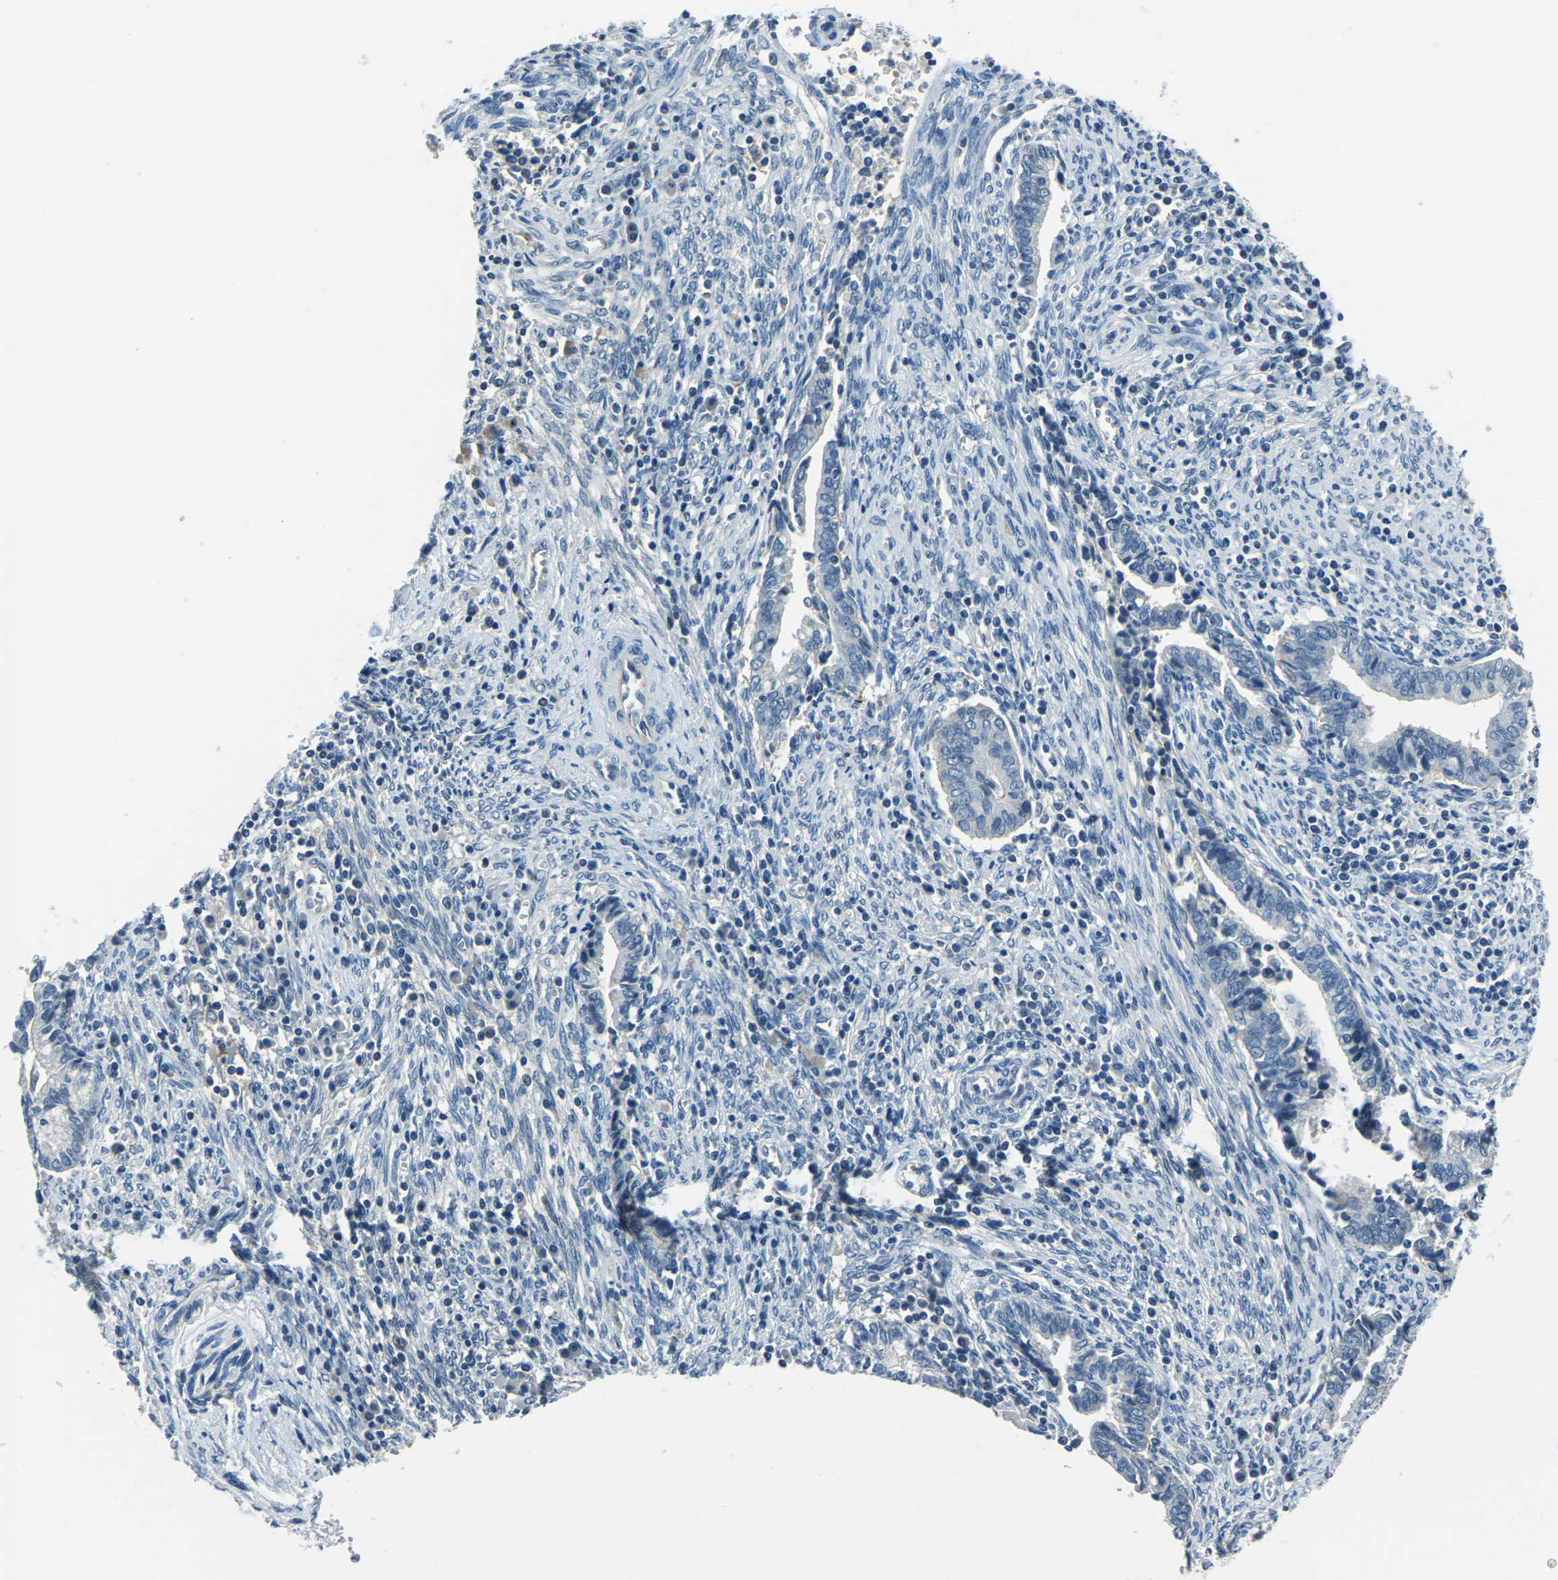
{"staining": {"intensity": "negative", "quantity": "none", "location": "none"}, "tissue": "cervical cancer", "cell_type": "Tumor cells", "image_type": "cancer", "snomed": [{"axis": "morphology", "description": "Adenocarcinoma, NOS"}, {"axis": "topography", "description": "Cervix"}], "caption": "Adenocarcinoma (cervical) stained for a protein using immunohistochemistry exhibits no staining tumor cells.", "gene": "RRP1", "patient": {"sex": "female", "age": 44}}